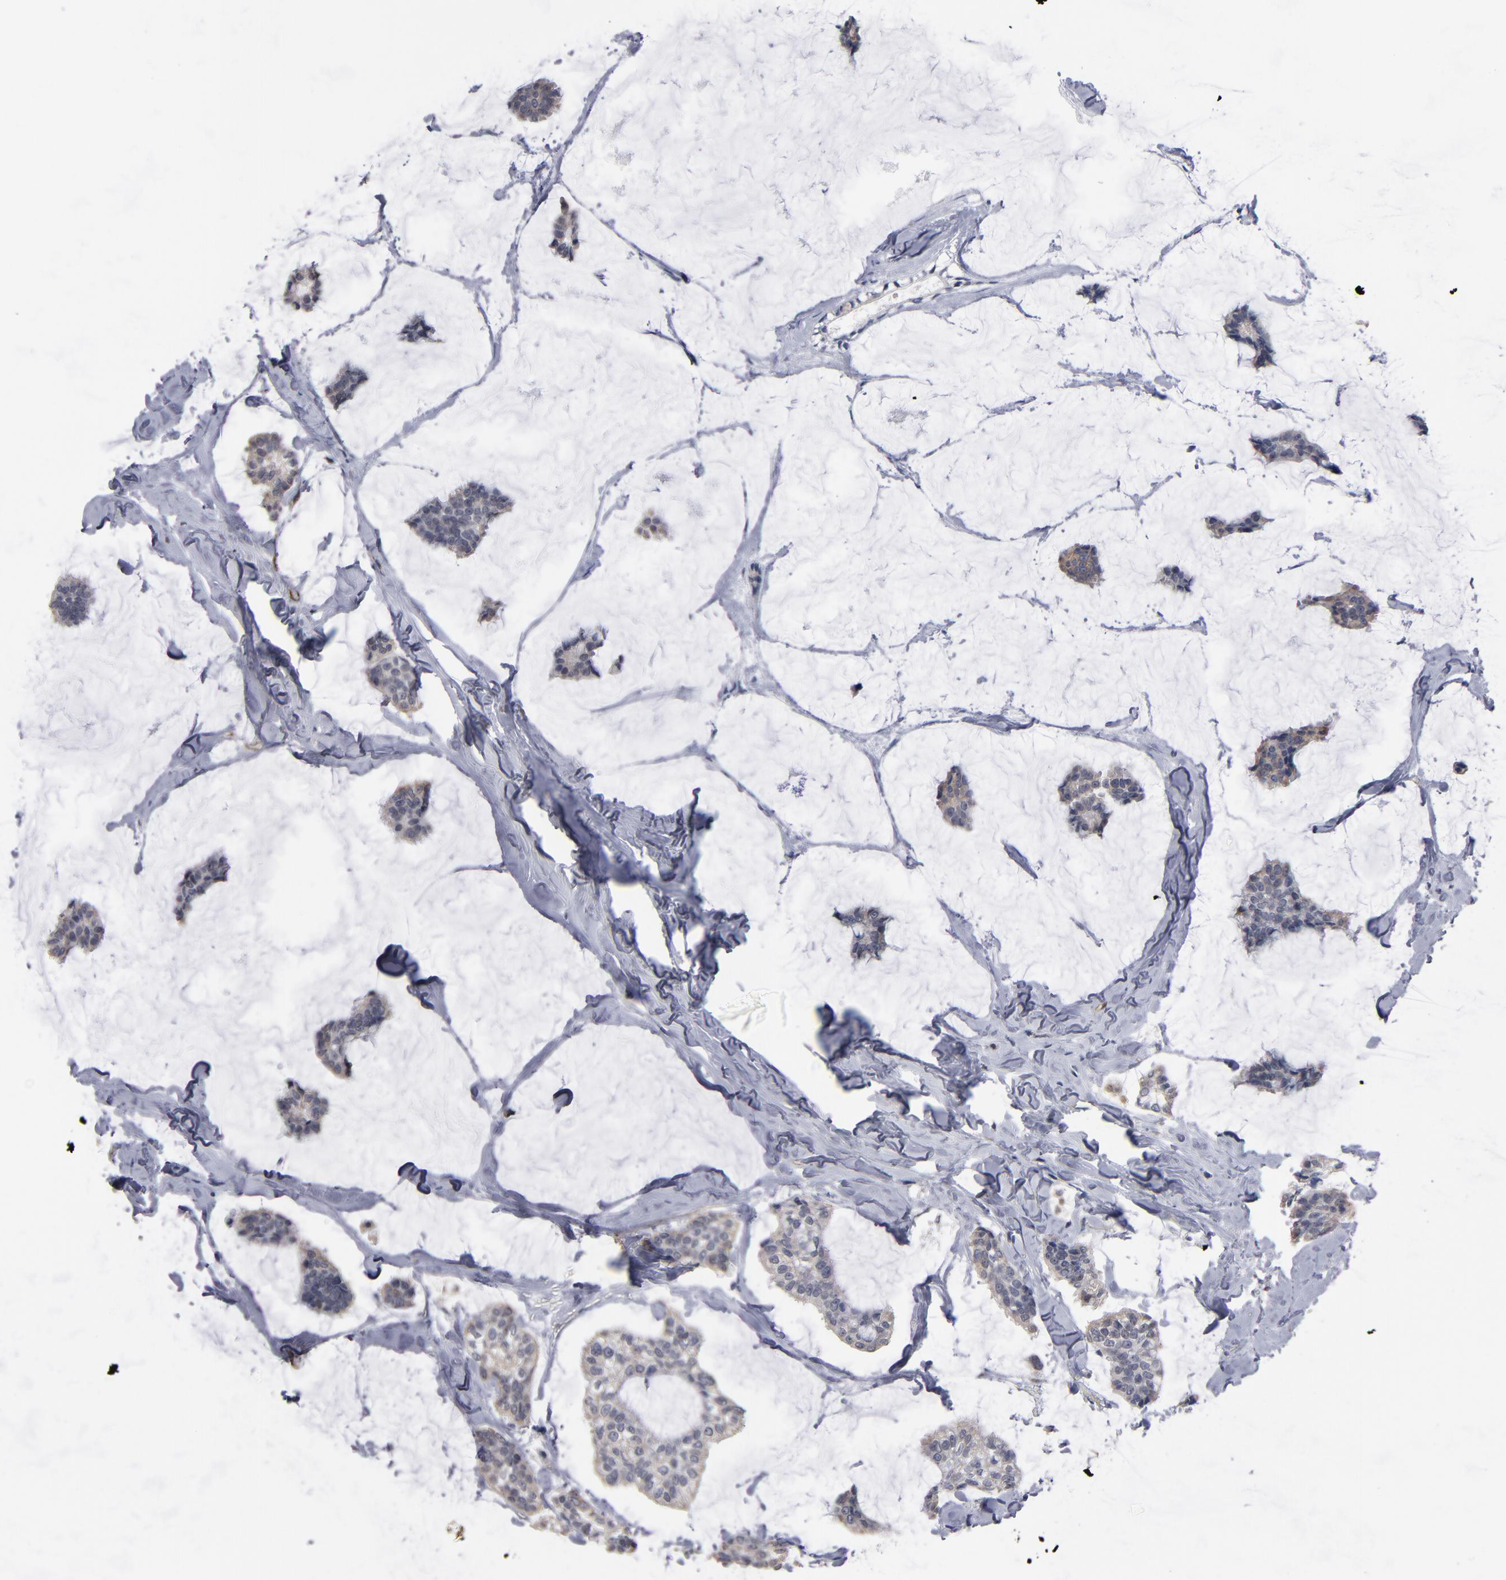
{"staining": {"intensity": "weak", "quantity": ">75%", "location": "cytoplasmic/membranous"}, "tissue": "breast cancer", "cell_type": "Tumor cells", "image_type": "cancer", "snomed": [{"axis": "morphology", "description": "Duct carcinoma"}, {"axis": "topography", "description": "Breast"}], "caption": "The immunohistochemical stain highlights weak cytoplasmic/membranous staining in tumor cells of breast cancer tissue.", "gene": "ZNF175", "patient": {"sex": "female", "age": 93}}